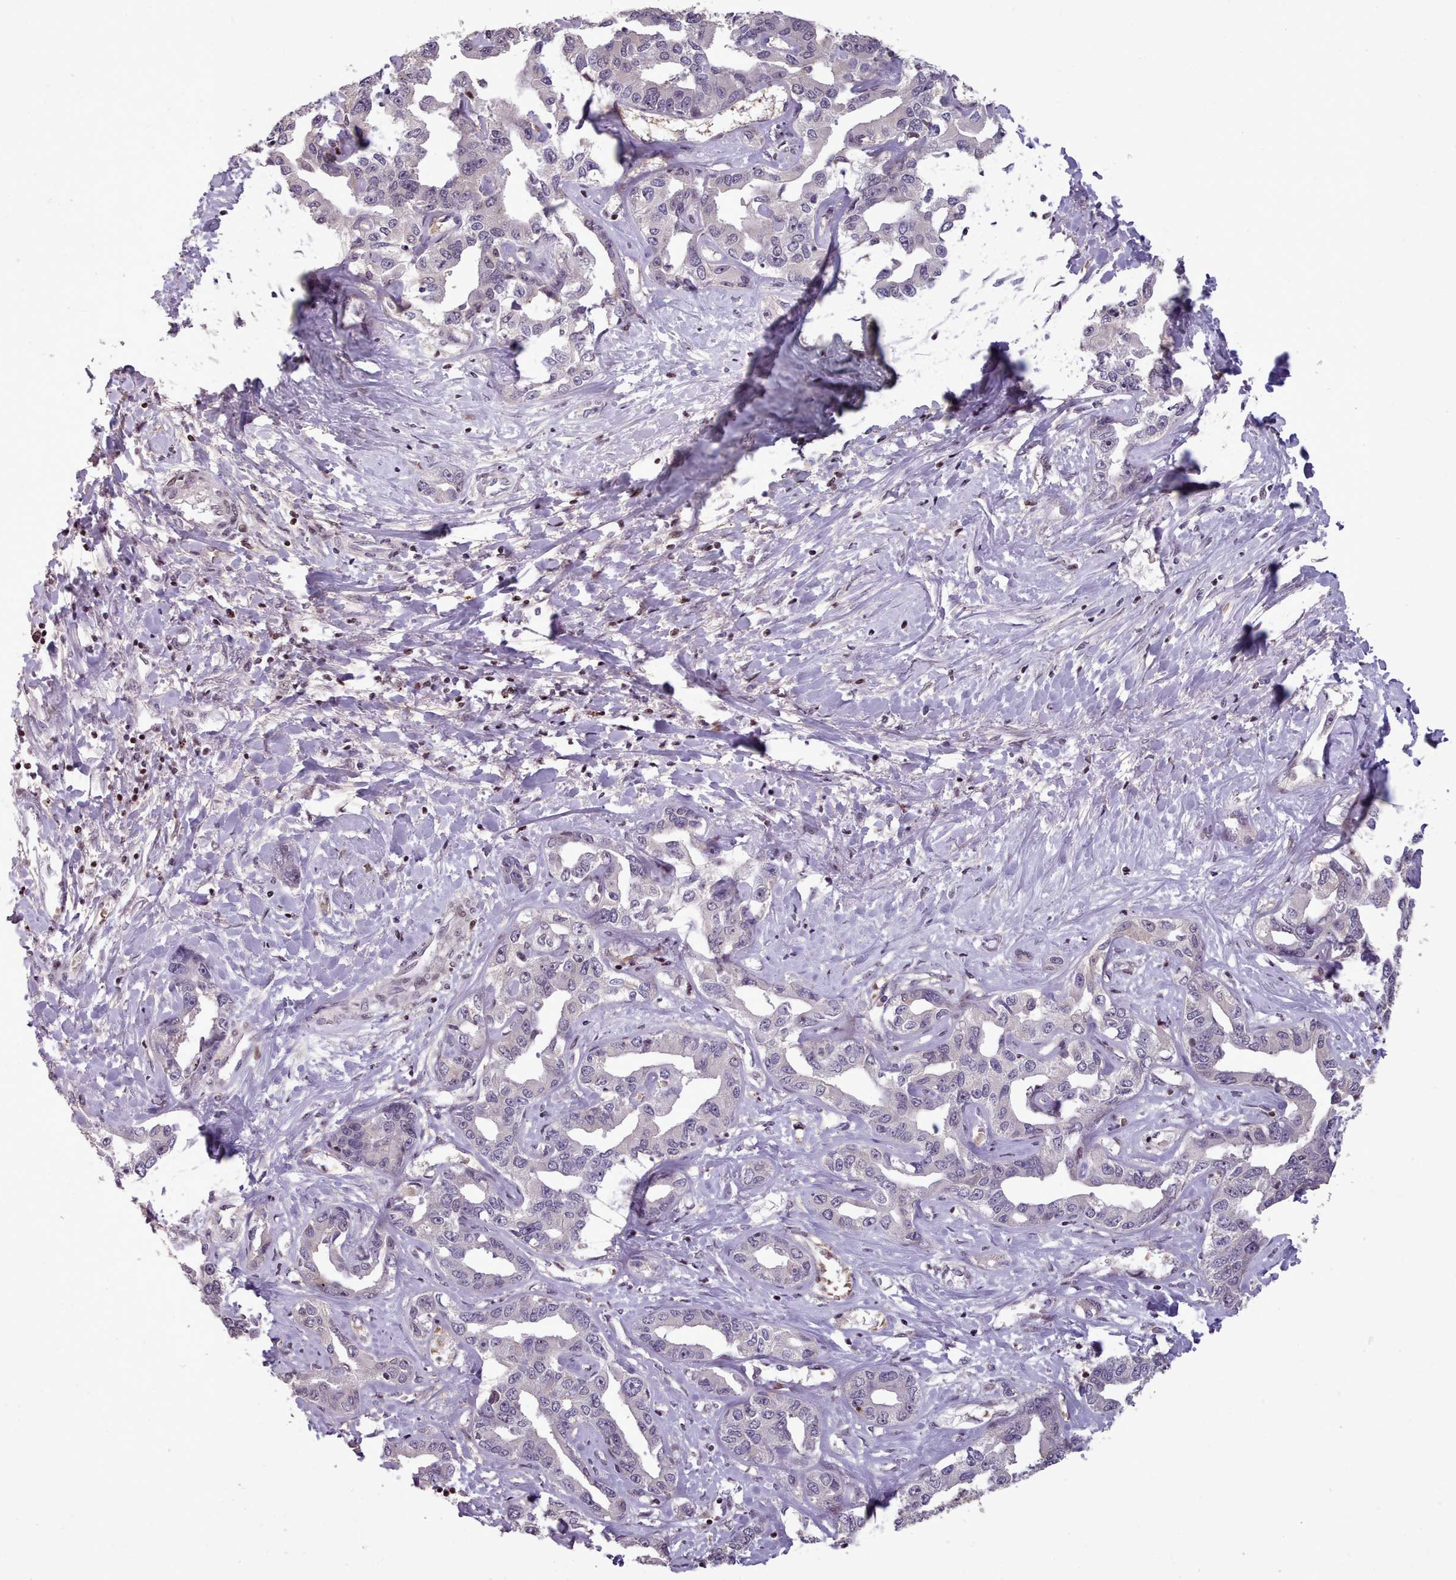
{"staining": {"intensity": "negative", "quantity": "none", "location": "none"}, "tissue": "liver cancer", "cell_type": "Tumor cells", "image_type": "cancer", "snomed": [{"axis": "morphology", "description": "Cholangiocarcinoma"}, {"axis": "topography", "description": "Liver"}], "caption": "High magnification brightfield microscopy of liver cancer stained with DAB (brown) and counterstained with hematoxylin (blue): tumor cells show no significant staining.", "gene": "ENSA", "patient": {"sex": "male", "age": 59}}